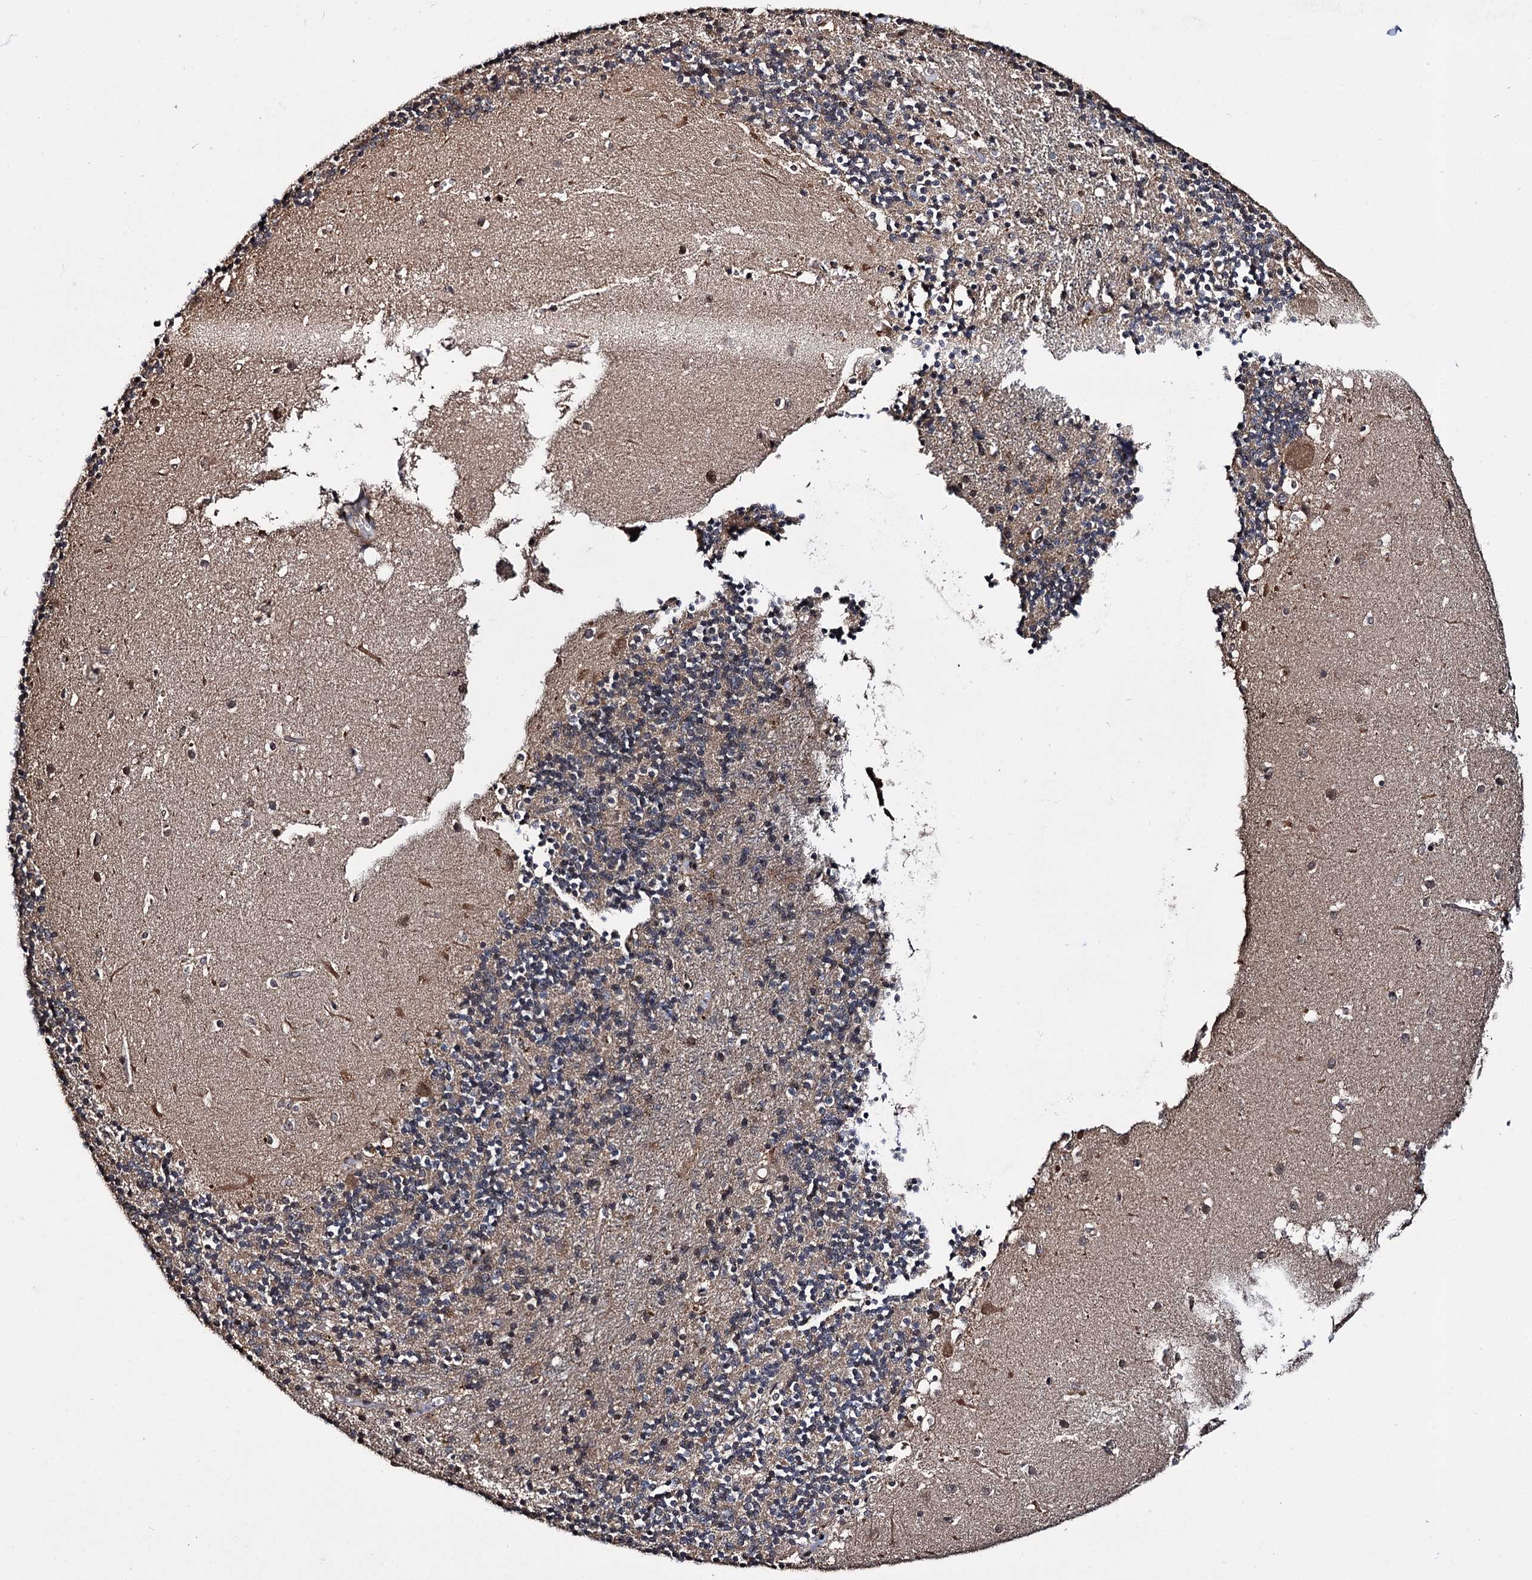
{"staining": {"intensity": "weak", "quantity": ">75%", "location": "cytoplasmic/membranous"}, "tissue": "cerebellum", "cell_type": "Cells in granular layer", "image_type": "normal", "snomed": [{"axis": "morphology", "description": "Normal tissue, NOS"}, {"axis": "topography", "description": "Cerebellum"}], "caption": "Immunohistochemistry (IHC) image of unremarkable cerebellum stained for a protein (brown), which displays low levels of weak cytoplasmic/membranous expression in approximately >75% of cells in granular layer.", "gene": "CEP192", "patient": {"sex": "male", "age": 54}}